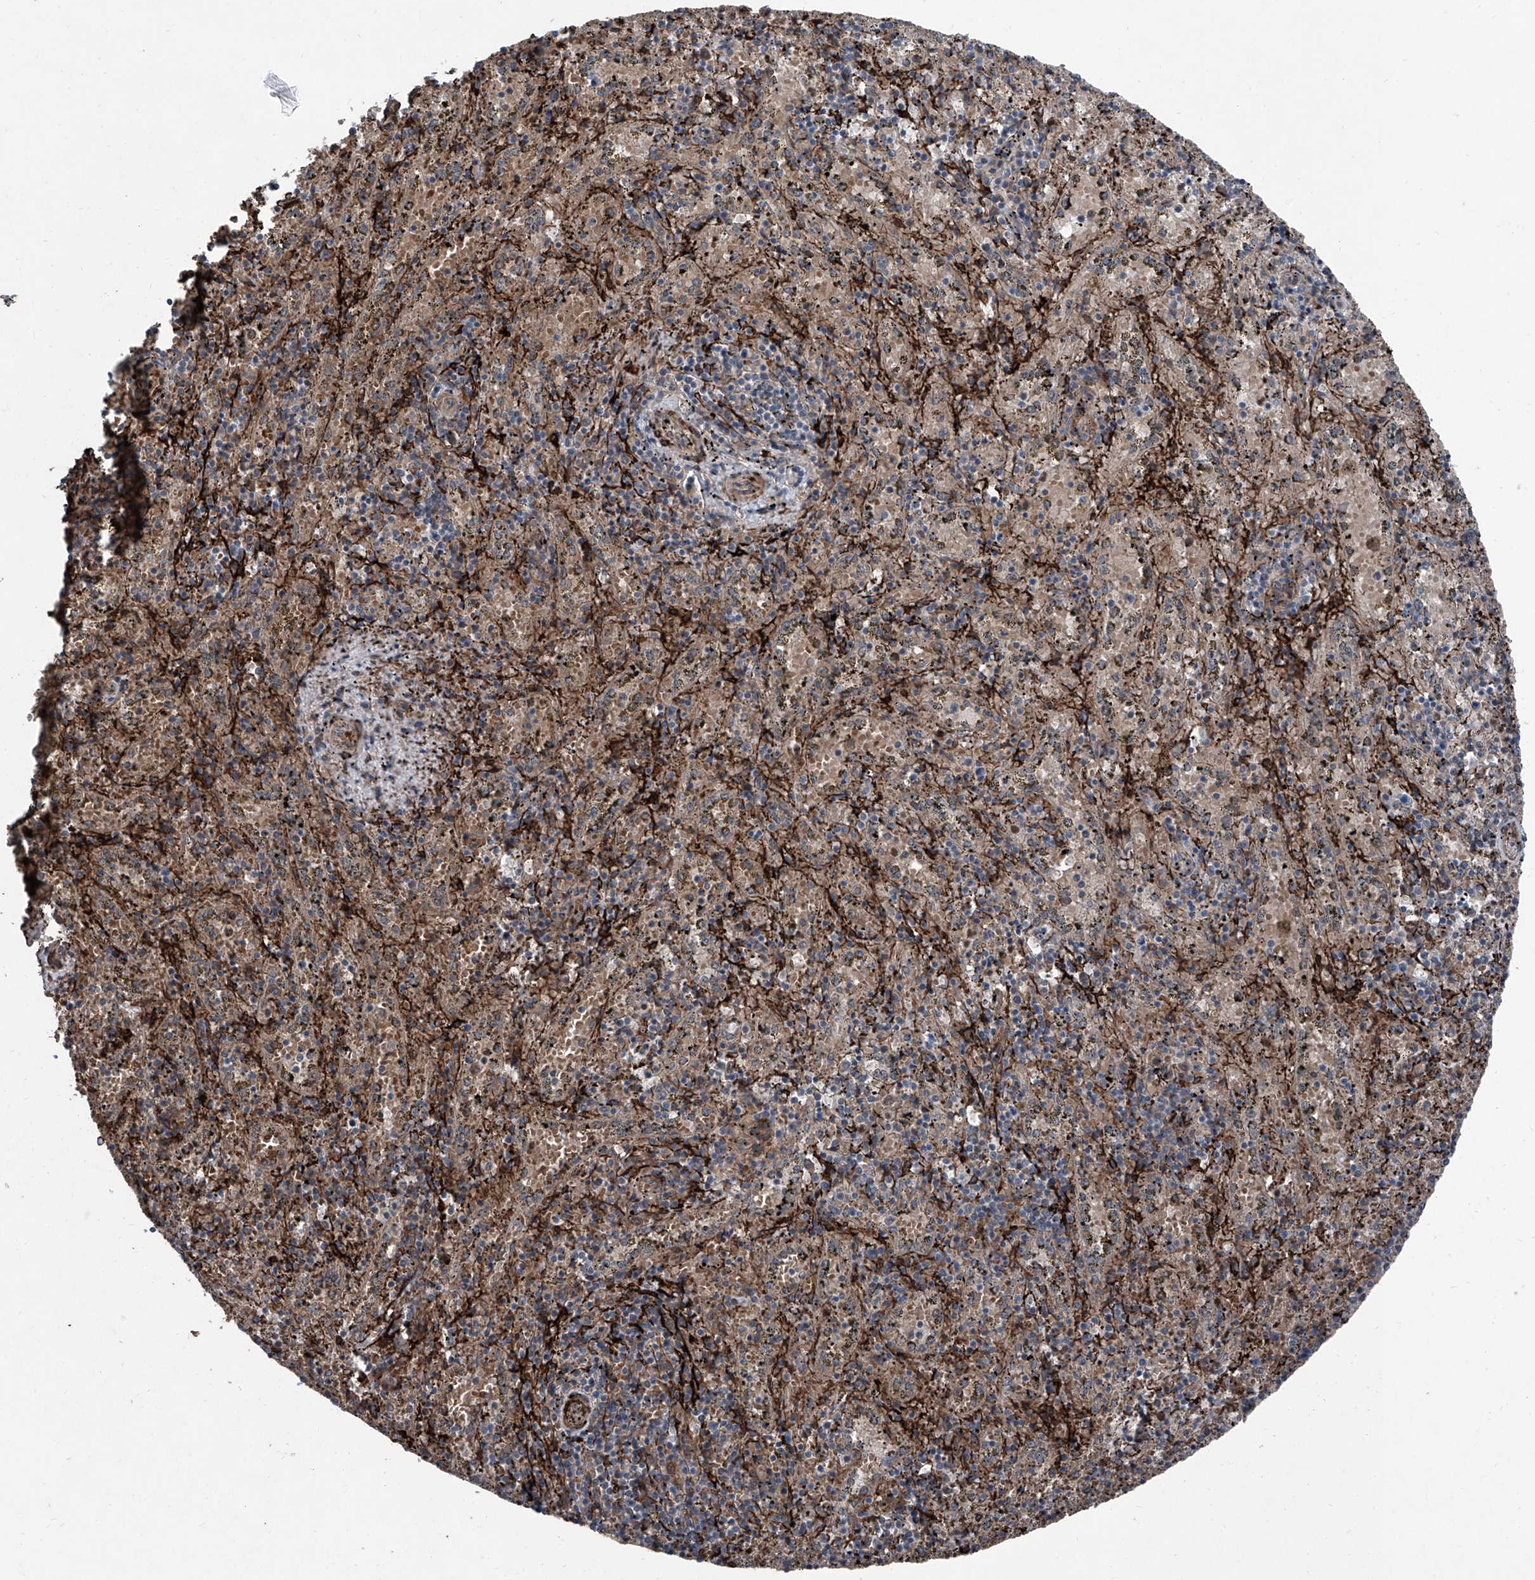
{"staining": {"intensity": "negative", "quantity": "none", "location": "none"}, "tissue": "spleen", "cell_type": "Cells in red pulp", "image_type": "normal", "snomed": [{"axis": "morphology", "description": "Normal tissue, NOS"}, {"axis": "topography", "description": "Spleen"}], "caption": "An immunohistochemistry (IHC) histopathology image of unremarkable spleen is shown. There is no staining in cells in red pulp of spleen. (Brightfield microscopy of DAB IHC at high magnification).", "gene": "COA7", "patient": {"sex": "male", "age": 11}}